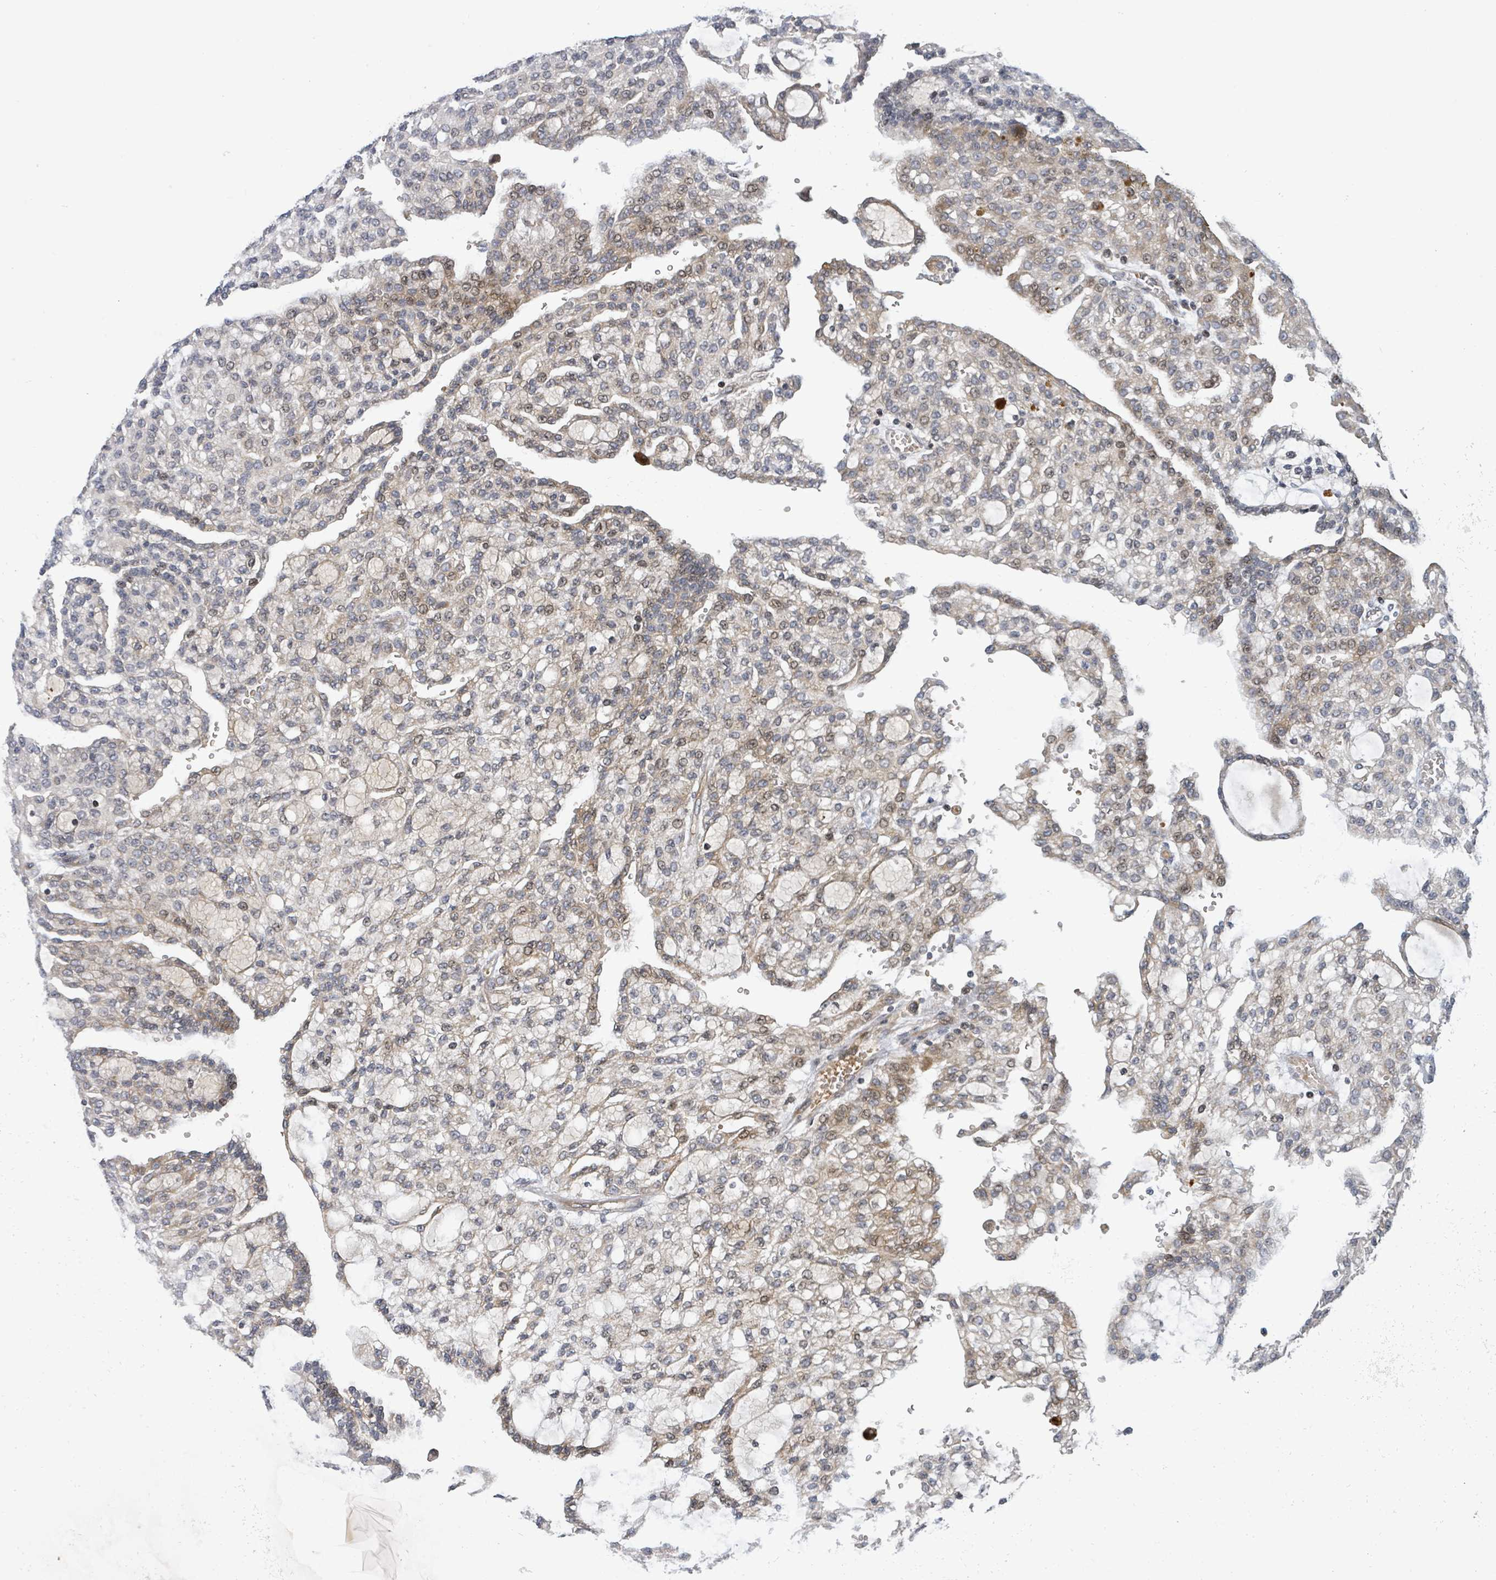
{"staining": {"intensity": "moderate", "quantity": "25%-75%", "location": "cytoplasmic/membranous,nuclear"}, "tissue": "renal cancer", "cell_type": "Tumor cells", "image_type": "cancer", "snomed": [{"axis": "morphology", "description": "Adenocarcinoma, NOS"}, {"axis": "topography", "description": "Kidney"}], "caption": "Protein staining shows moderate cytoplasmic/membranous and nuclear expression in approximately 25%-75% of tumor cells in renal adenocarcinoma.", "gene": "ITGA11", "patient": {"sex": "male", "age": 63}}